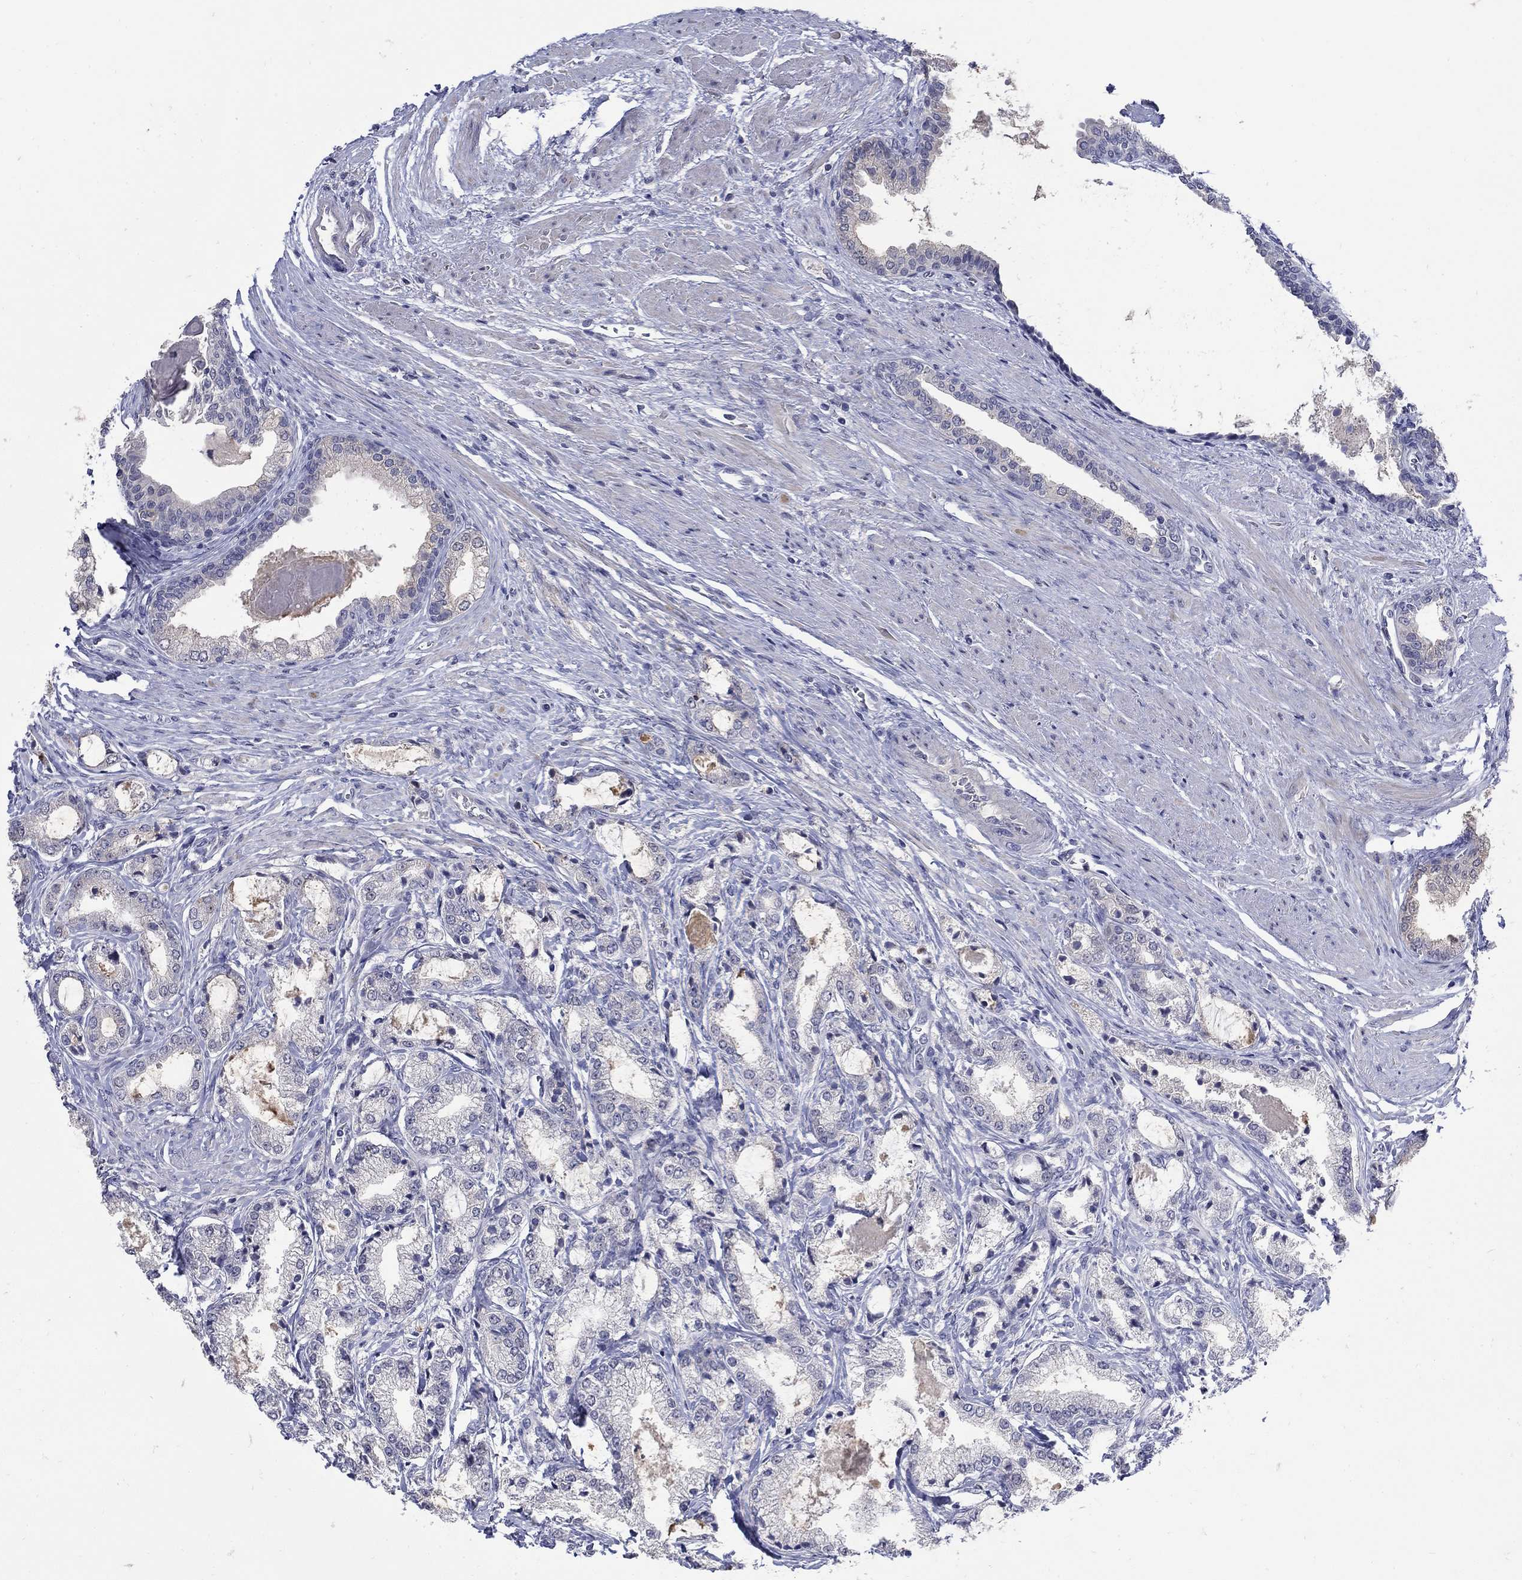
{"staining": {"intensity": "negative", "quantity": "none", "location": "none"}, "tissue": "prostate cancer", "cell_type": "Tumor cells", "image_type": "cancer", "snomed": [{"axis": "morphology", "description": "Adenocarcinoma, NOS"}, {"axis": "topography", "description": "Prostate and seminal vesicle, NOS"}, {"axis": "topography", "description": "Prostate"}], "caption": "DAB (3,3'-diaminobenzidine) immunohistochemical staining of prostate cancer shows no significant positivity in tumor cells.", "gene": "CETN1", "patient": {"sex": "male", "age": 62}}